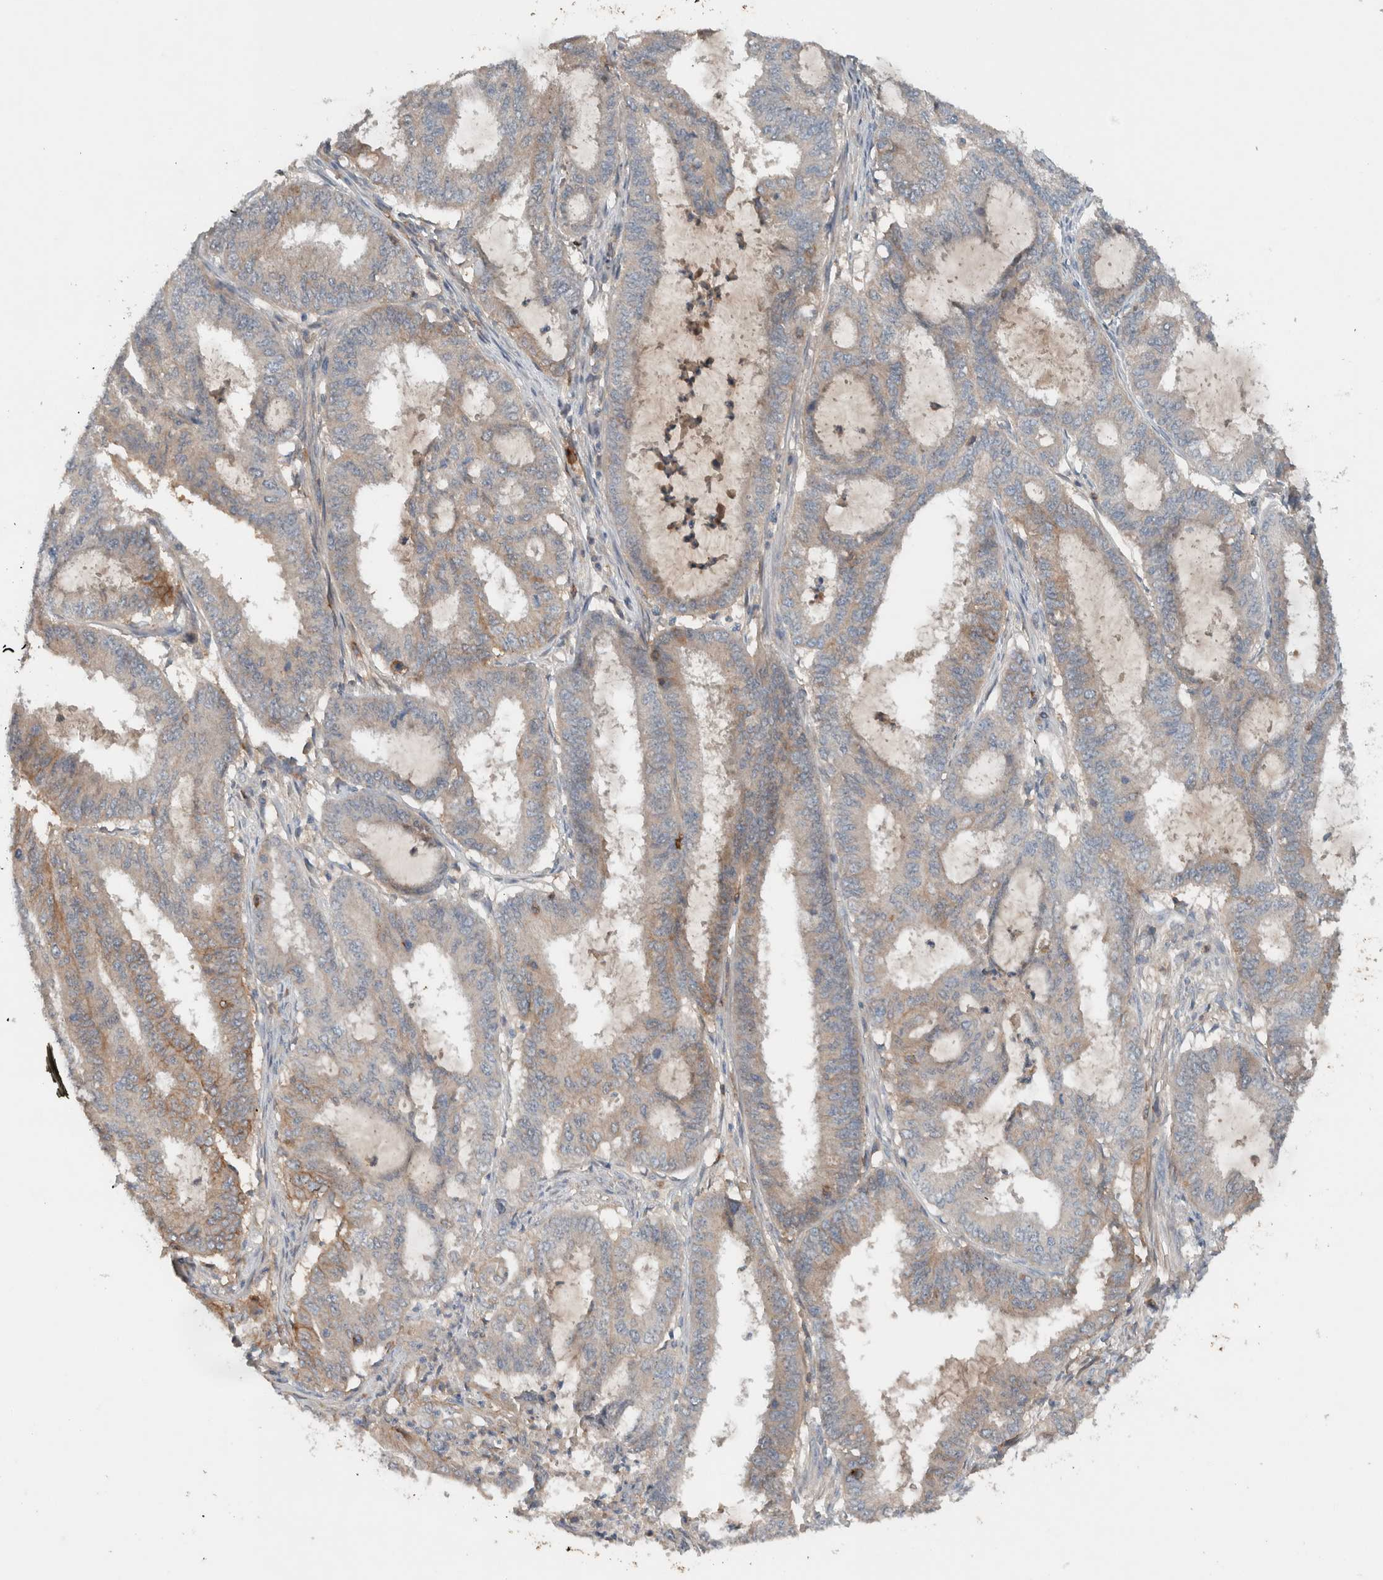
{"staining": {"intensity": "moderate", "quantity": "<25%", "location": "cytoplasmic/membranous"}, "tissue": "endometrial cancer", "cell_type": "Tumor cells", "image_type": "cancer", "snomed": [{"axis": "morphology", "description": "Adenocarcinoma, NOS"}, {"axis": "topography", "description": "Endometrium"}], "caption": "The histopathology image exhibits immunohistochemical staining of endometrial cancer. There is moderate cytoplasmic/membranous positivity is appreciated in approximately <25% of tumor cells.", "gene": "UGCG", "patient": {"sex": "female", "age": 51}}